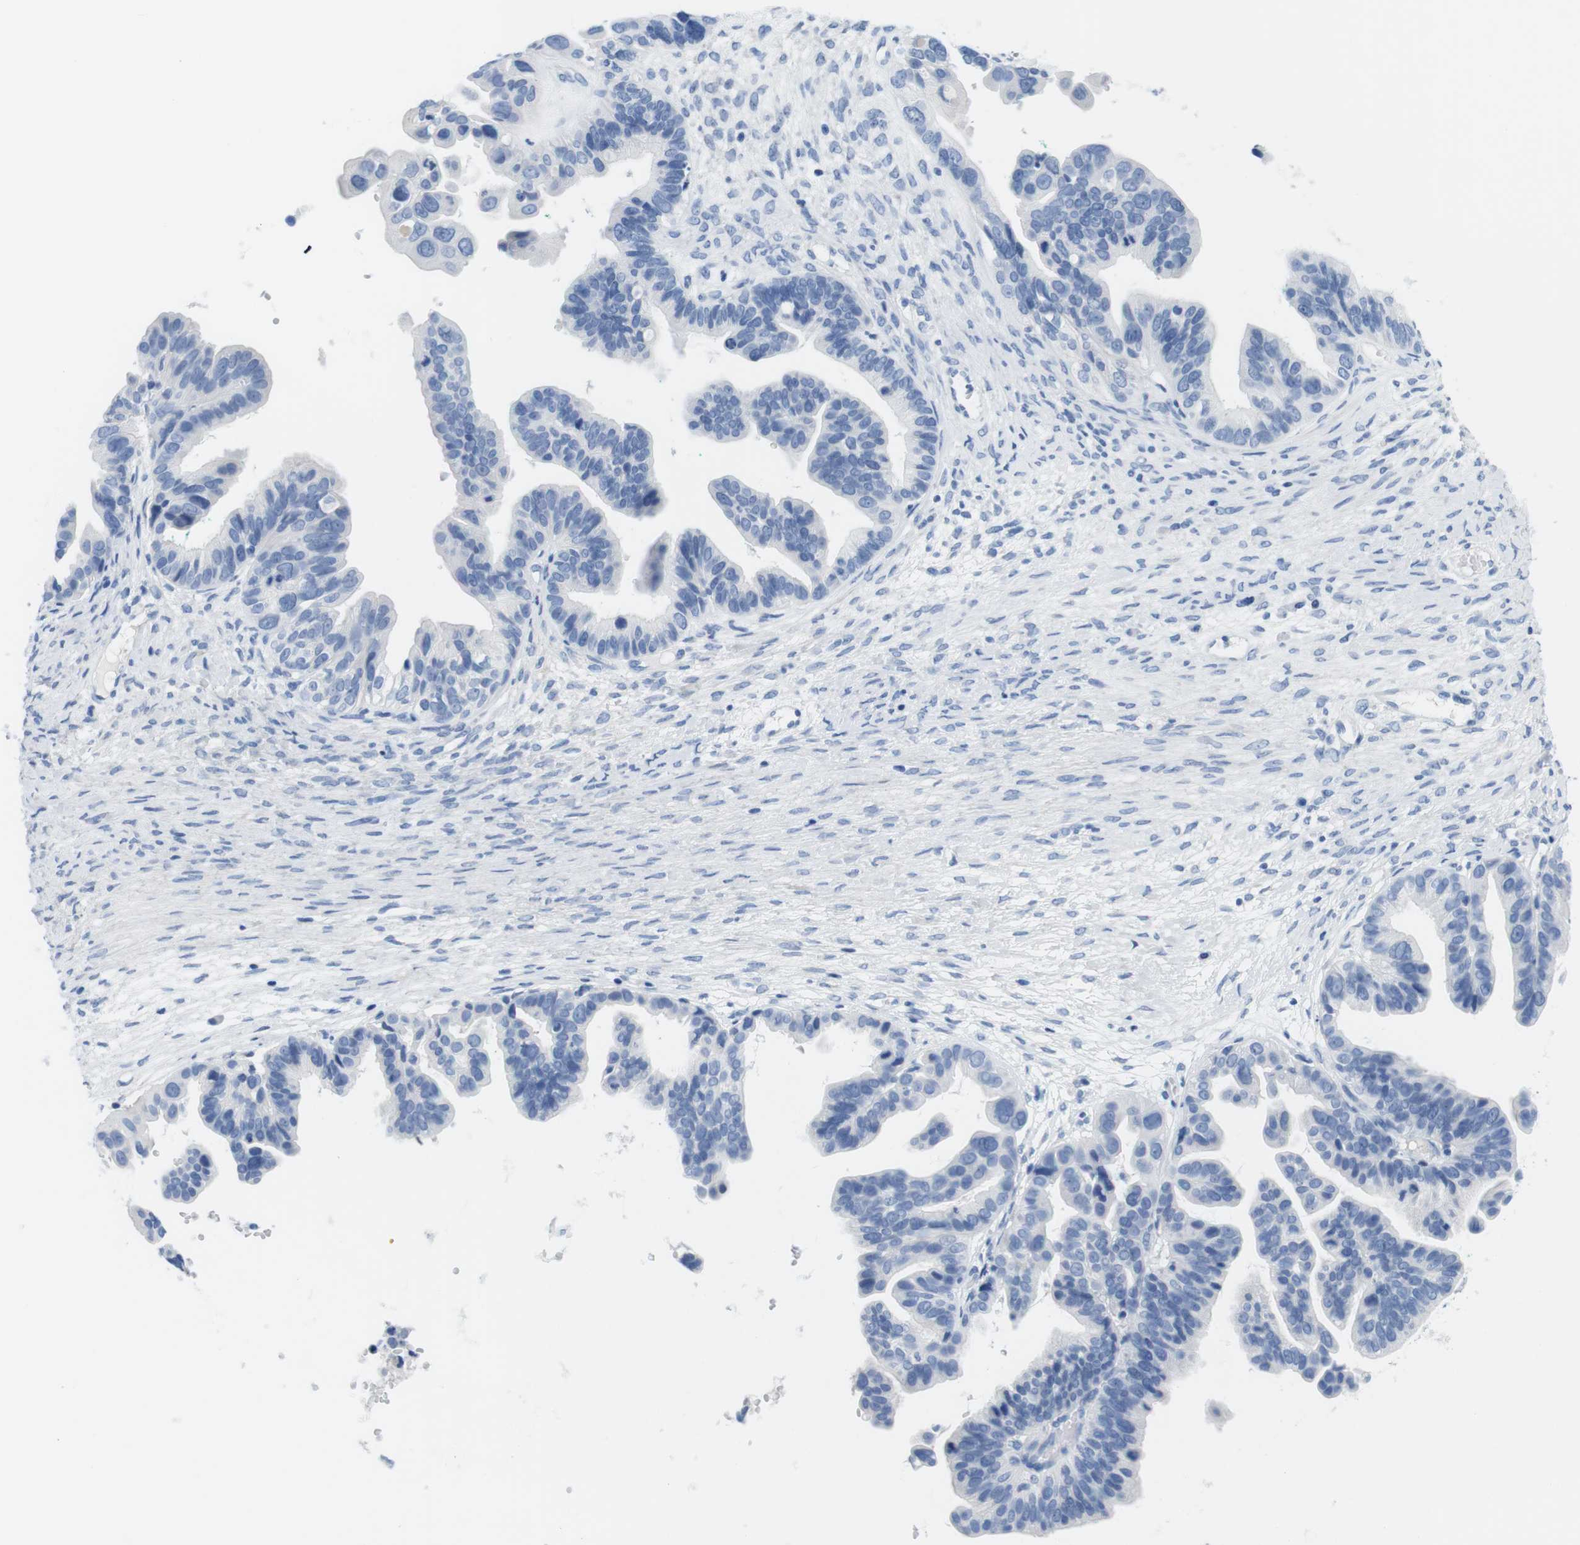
{"staining": {"intensity": "negative", "quantity": "none", "location": "none"}, "tissue": "ovarian cancer", "cell_type": "Tumor cells", "image_type": "cancer", "snomed": [{"axis": "morphology", "description": "Cystadenocarcinoma, serous, NOS"}, {"axis": "topography", "description": "Ovary"}], "caption": "A histopathology image of ovarian cancer stained for a protein shows no brown staining in tumor cells.", "gene": "MAP6", "patient": {"sex": "female", "age": 56}}